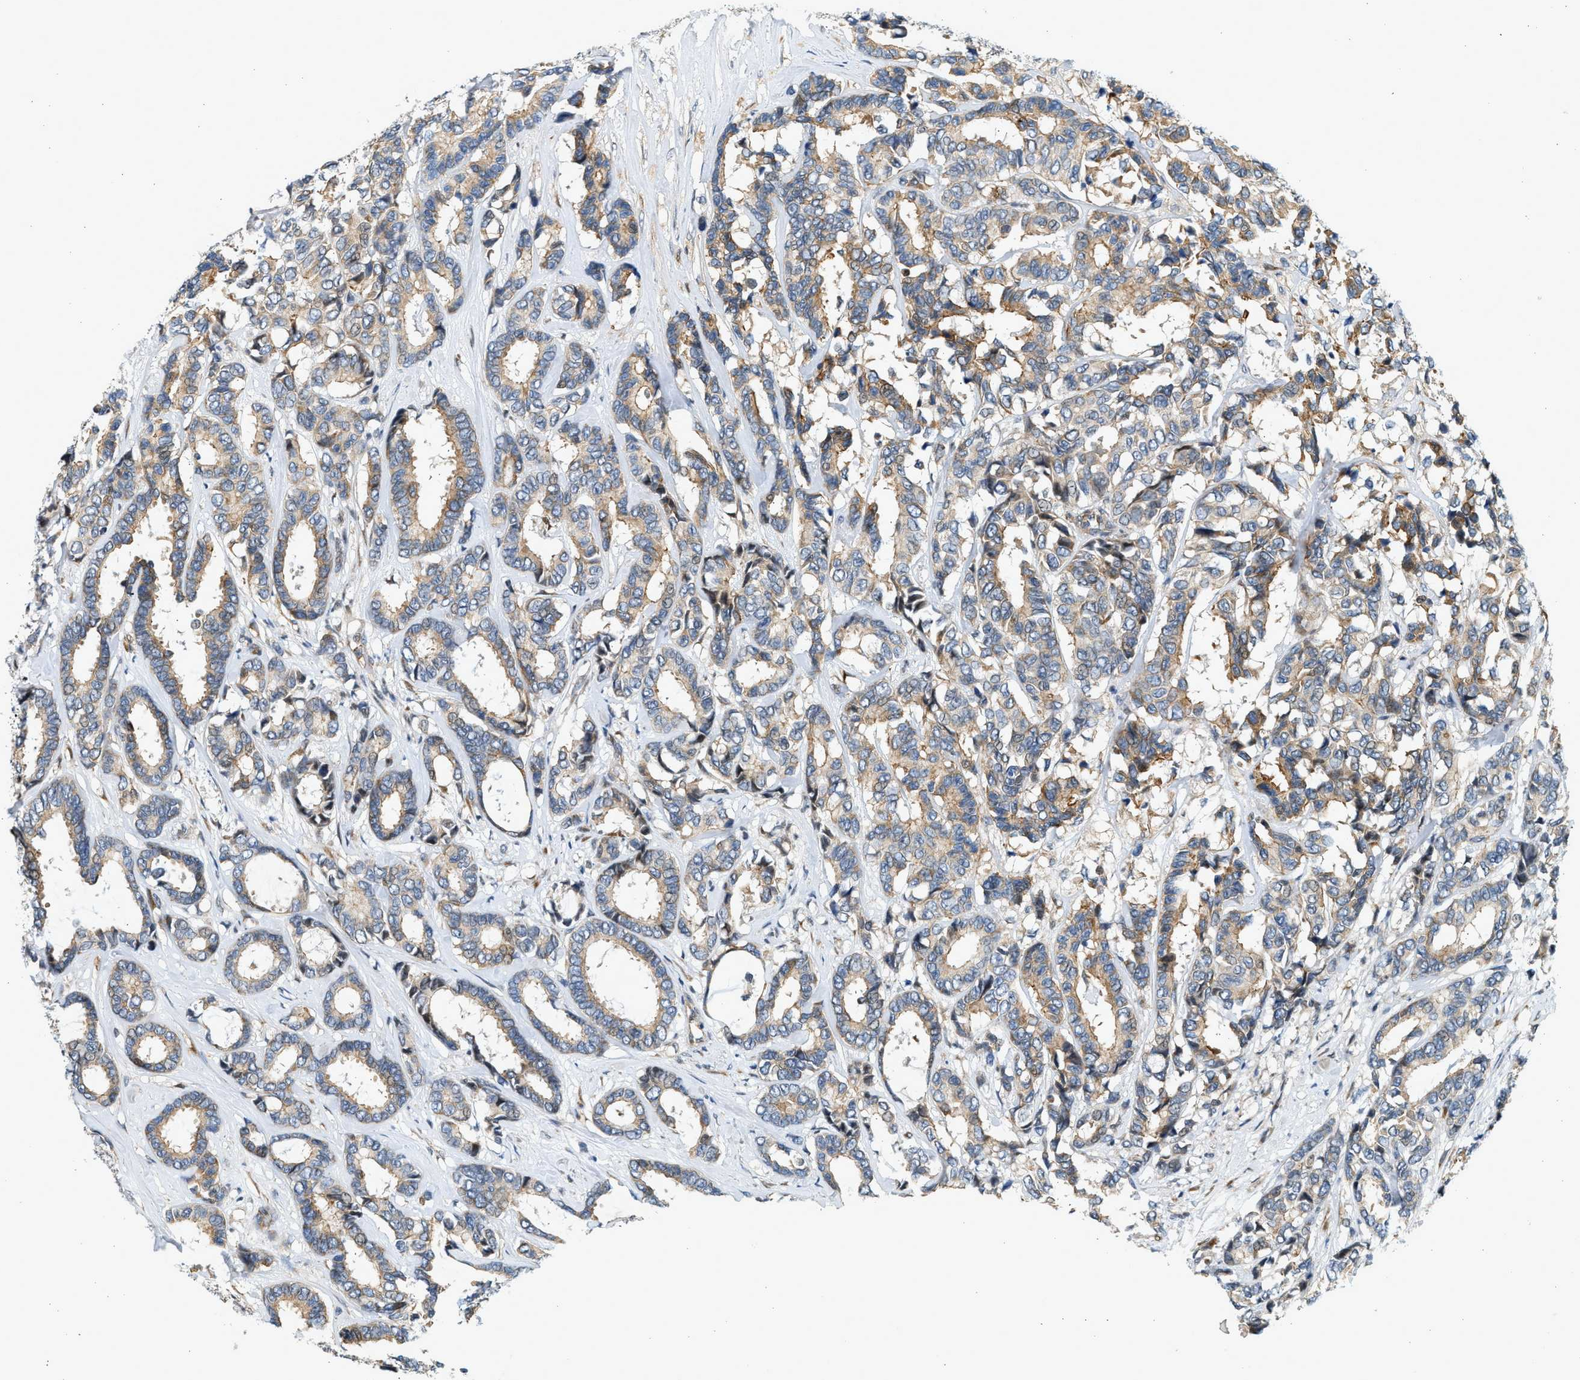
{"staining": {"intensity": "moderate", "quantity": "25%-75%", "location": "cytoplasmic/membranous"}, "tissue": "breast cancer", "cell_type": "Tumor cells", "image_type": "cancer", "snomed": [{"axis": "morphology", "description": "Duct carcinoma"}, {"axis": "topography", "description": "Breast"}], "caption": "Protein expression analysis of human breast cancer reveals moderate cytoplasmic/membranous positivity in about 25%-75% of tumor cells. (Stains: DAB (3,3'-diaminobenzidine) in brown, nuclei in blue, Microscopy: brightfield microscopy at high magnification).", "gene": "NRSN2", "patient": {"sex": "female", "age": 87}}